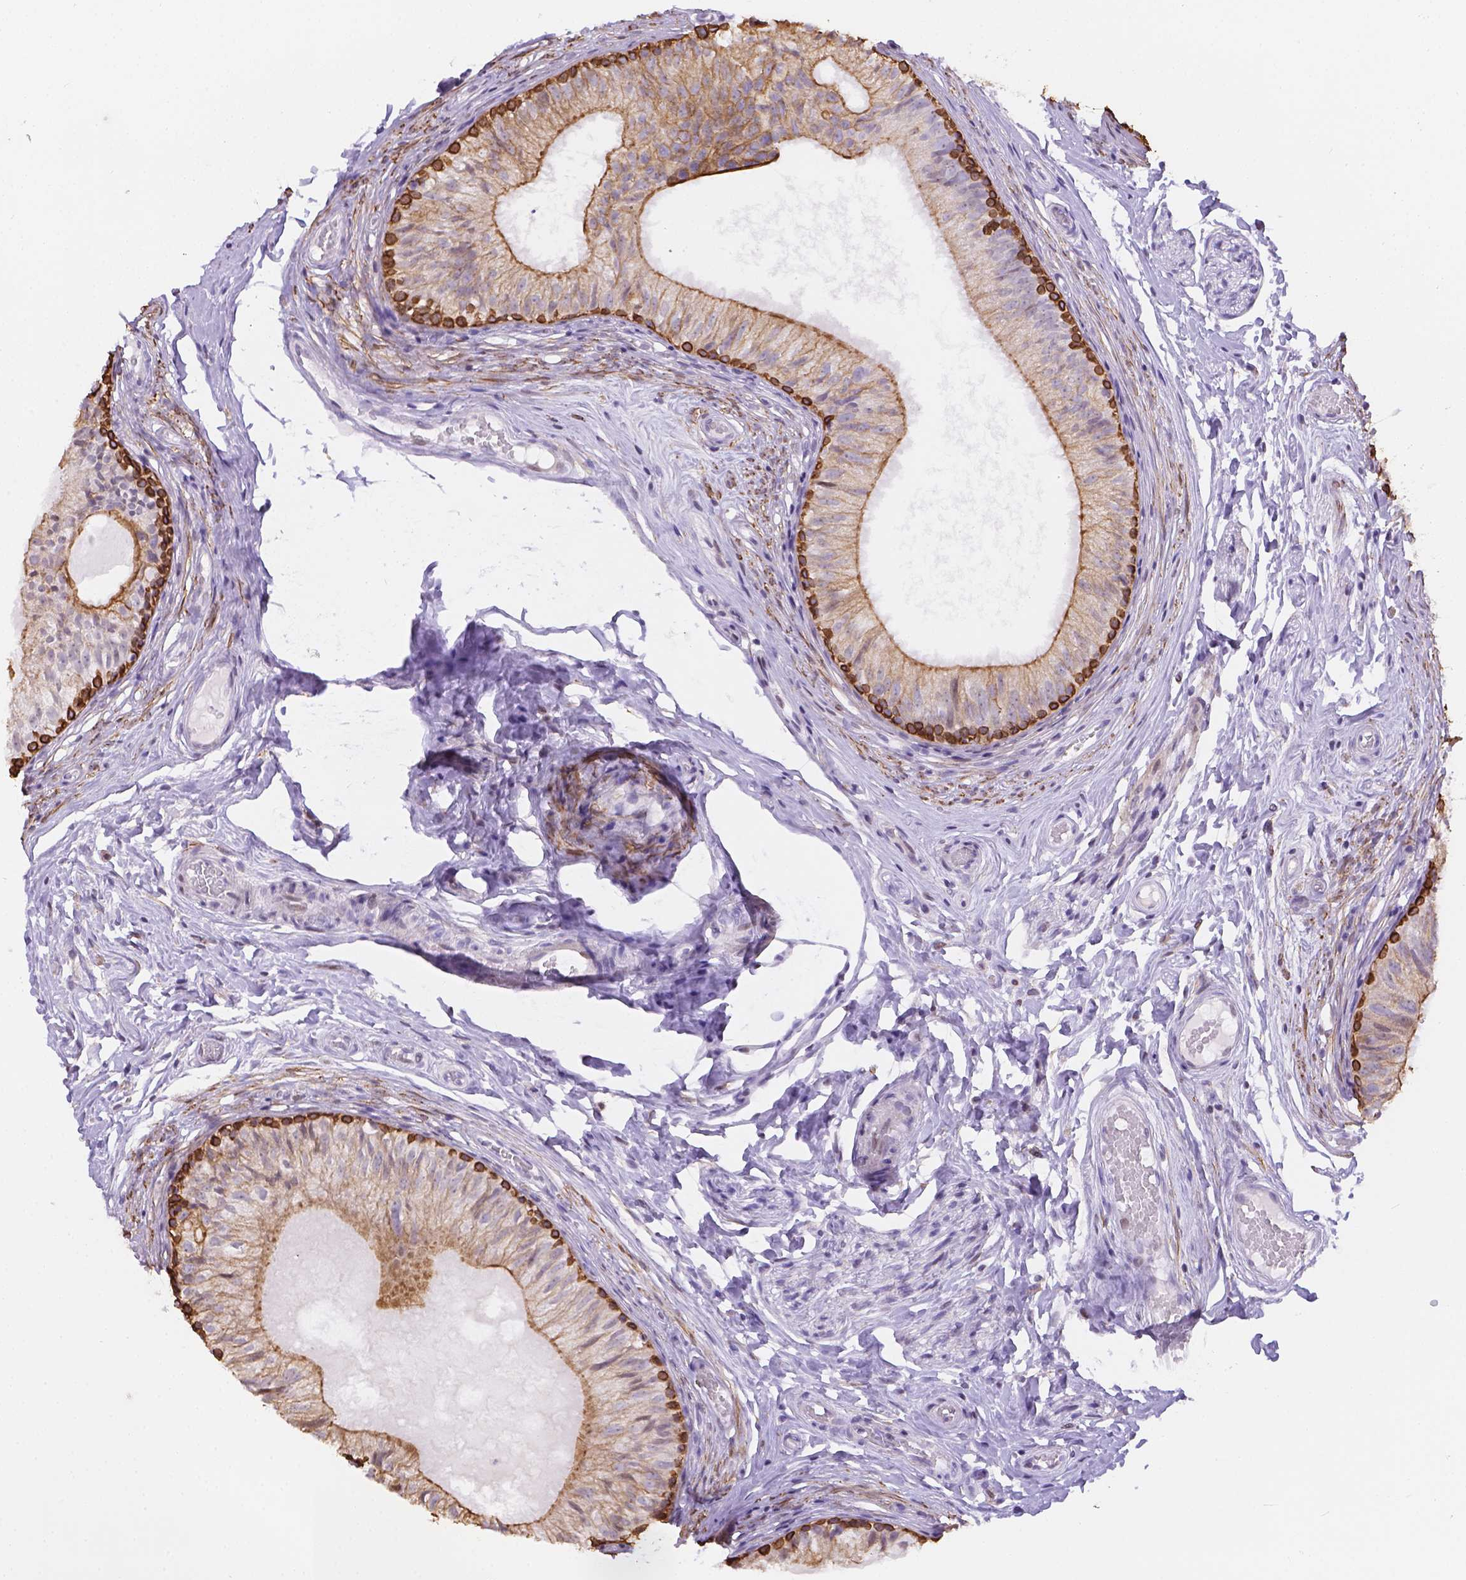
{"staining": {"intensity": "strong", "quantity": "25%-75%", "location": "cytoplasmic/membranous"}, "tissue": "epididymis", "cell_type": "Glandular cells", "image_type": "normal", "snomed": [{"axis": "morphology", "description": "Normal tissue, NOS"}, {"axis": "topography", "description": "Epididymis"}], "caption": "Immunohistochemical staining of normal human epididymis demonstrates strong cytoplasmic/membranous protein positivity in about 25%-75% of glandular cells.", "gene": "DMWD", "patient": {"sex": "male", "age": 29}}